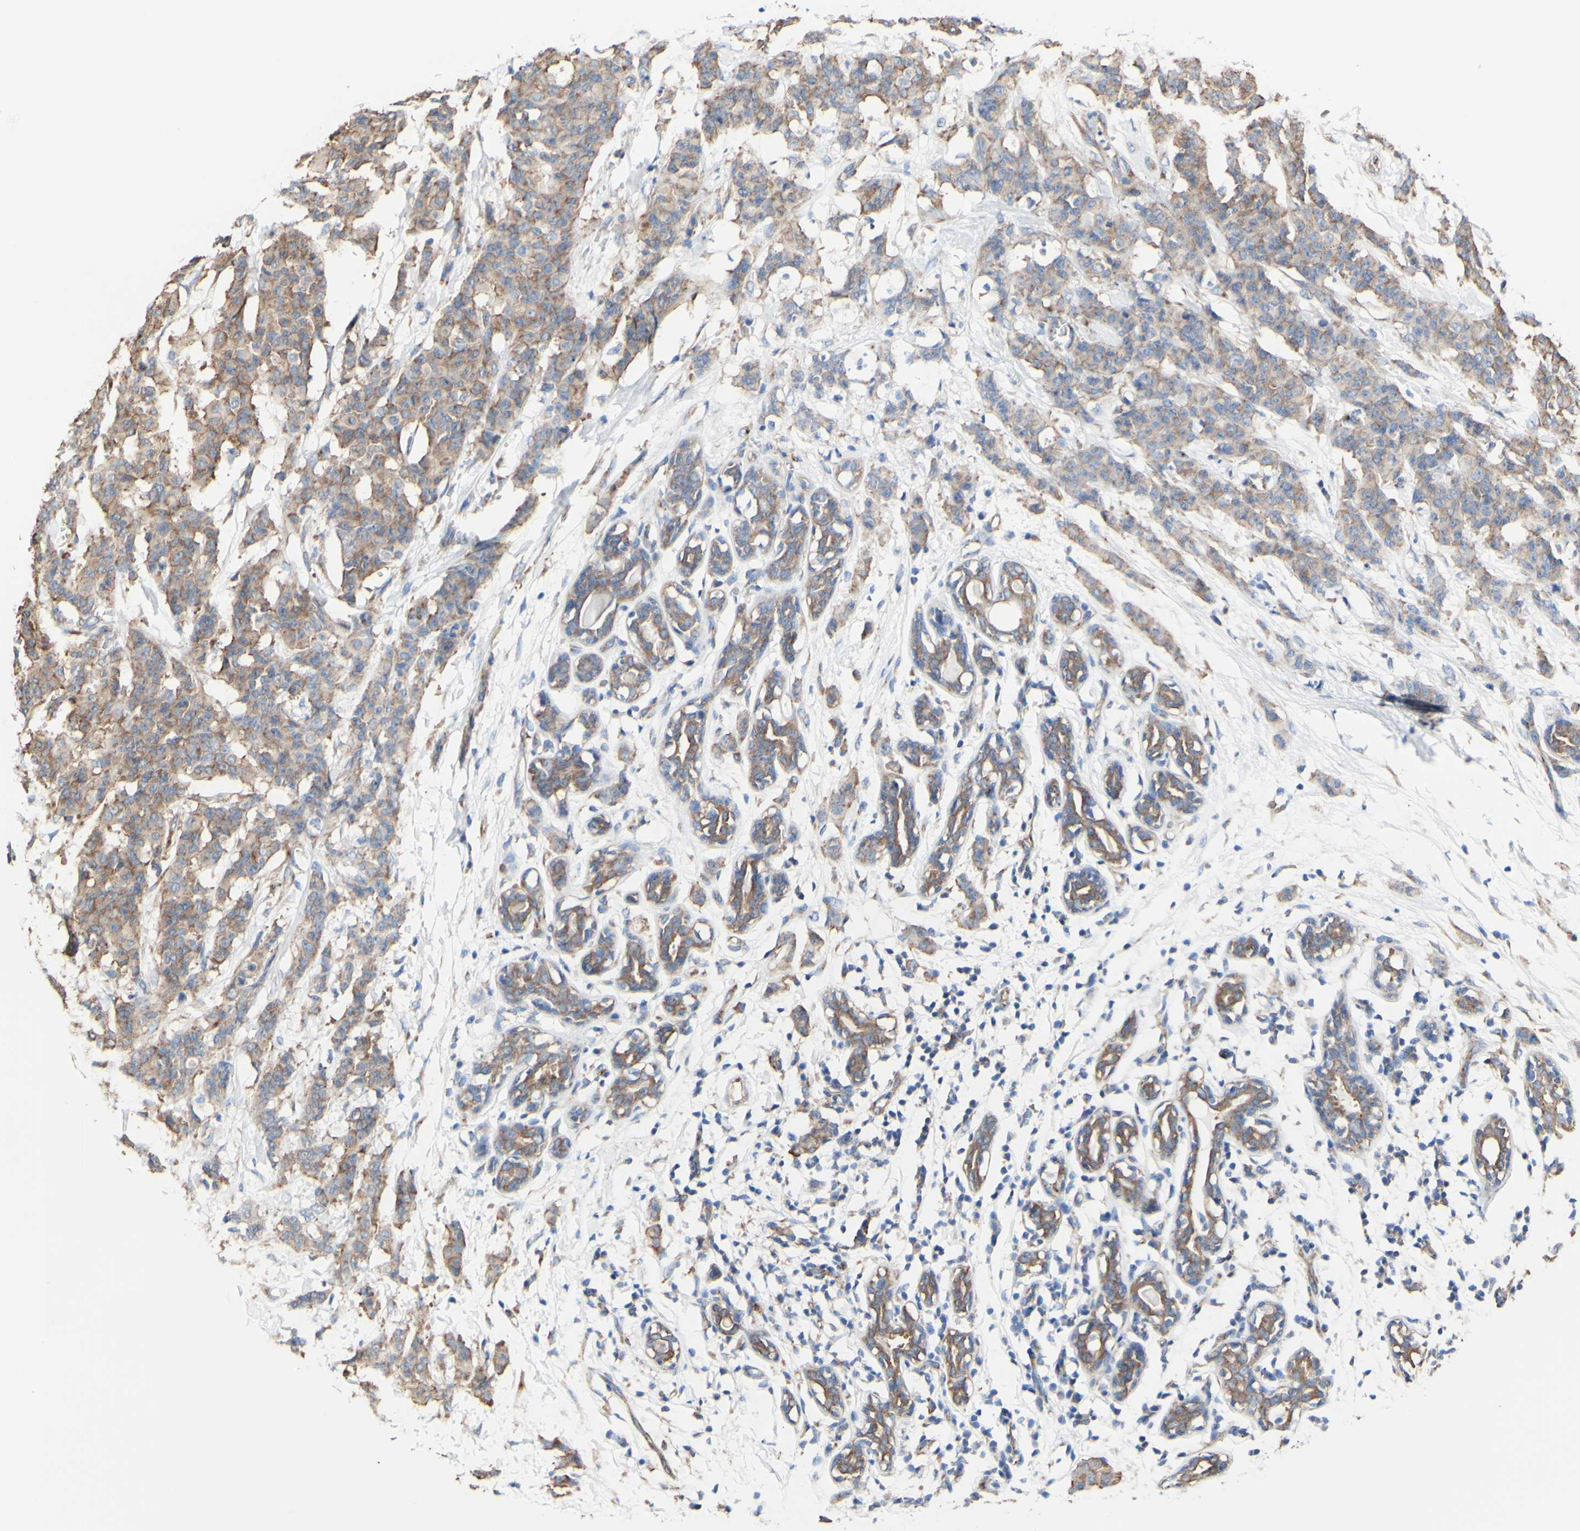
{"staining": {"intensity": "moderate", "quantity": ">75%", "location": "cytoplasmic/membranous"}, "tissue": "breast cancer", "cell_type": "Tumor cells", "image_type": "cancer", "snomed": [{"axis": "morphology", "description": "Normal tissue, NOS"}, {"axis": "morphology", "description": "Duct carcinoma"}, {"axis": "topography", "description": "Breast"}], "caption": "Breast cancer tissue demonstrates moderate cytoplasmic/membranous staining in about >75% of tumor cells", "gene": "LRIG3", "patient": {"sex": "female", "age": 40}}